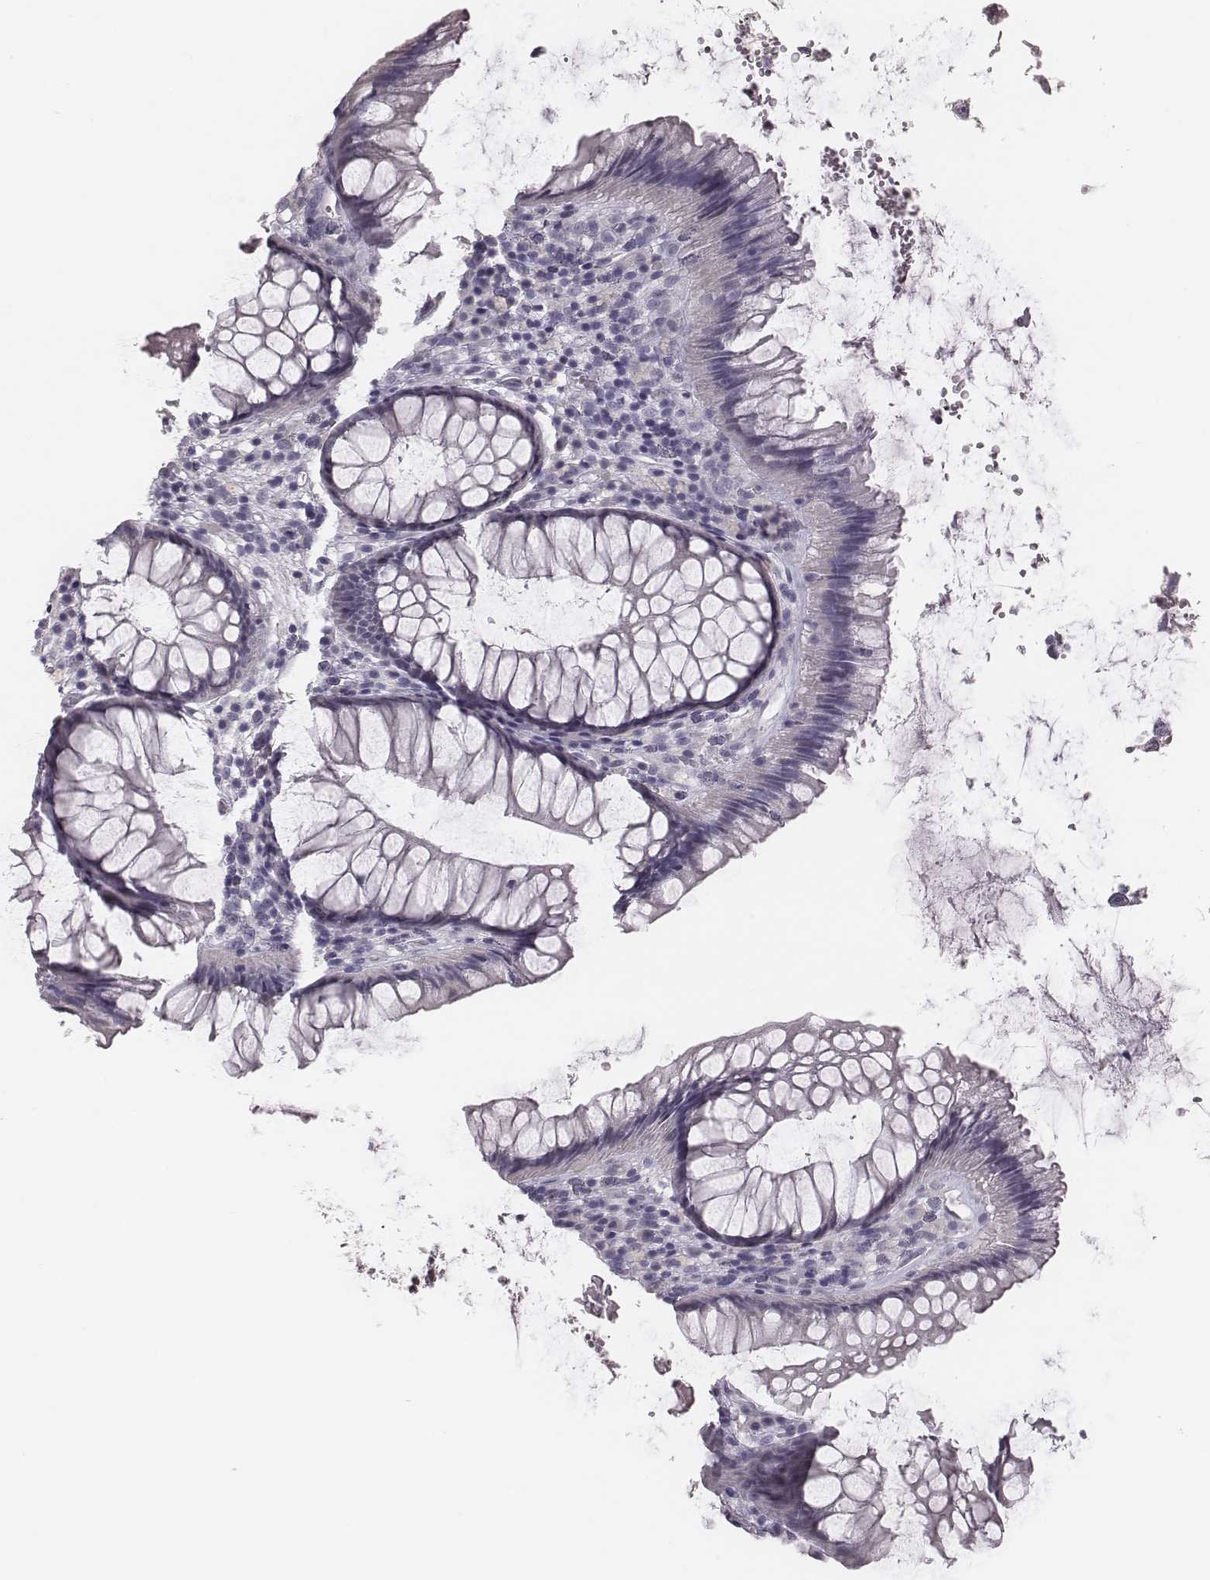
{"staining": {"intensity": "negative", "quantity": "none", "location": "none"}, "tissue": "rectum", "cell_type": "Glandular cells", "image_type": "normal", "snomed": [{"axis": "morphology", "description": "Normal tissue, NOS"}, {"axis": "topography", "description": "Smooth muscle"}, {"axis": "topography", "description": "Rectum"}], "caption": "Immunohistochemistry photomicrograph of unremarkable human rectum stained for a protein (brown), which displays no staining in glandular cells. The staining was performed using DAB to visualize the protein expression in brown, while the nuclei were stained in blue with hematoxylin (Magnification: 20x).", "gene": "CSHL1", "patient": {"sex": "male", "age": 53}}